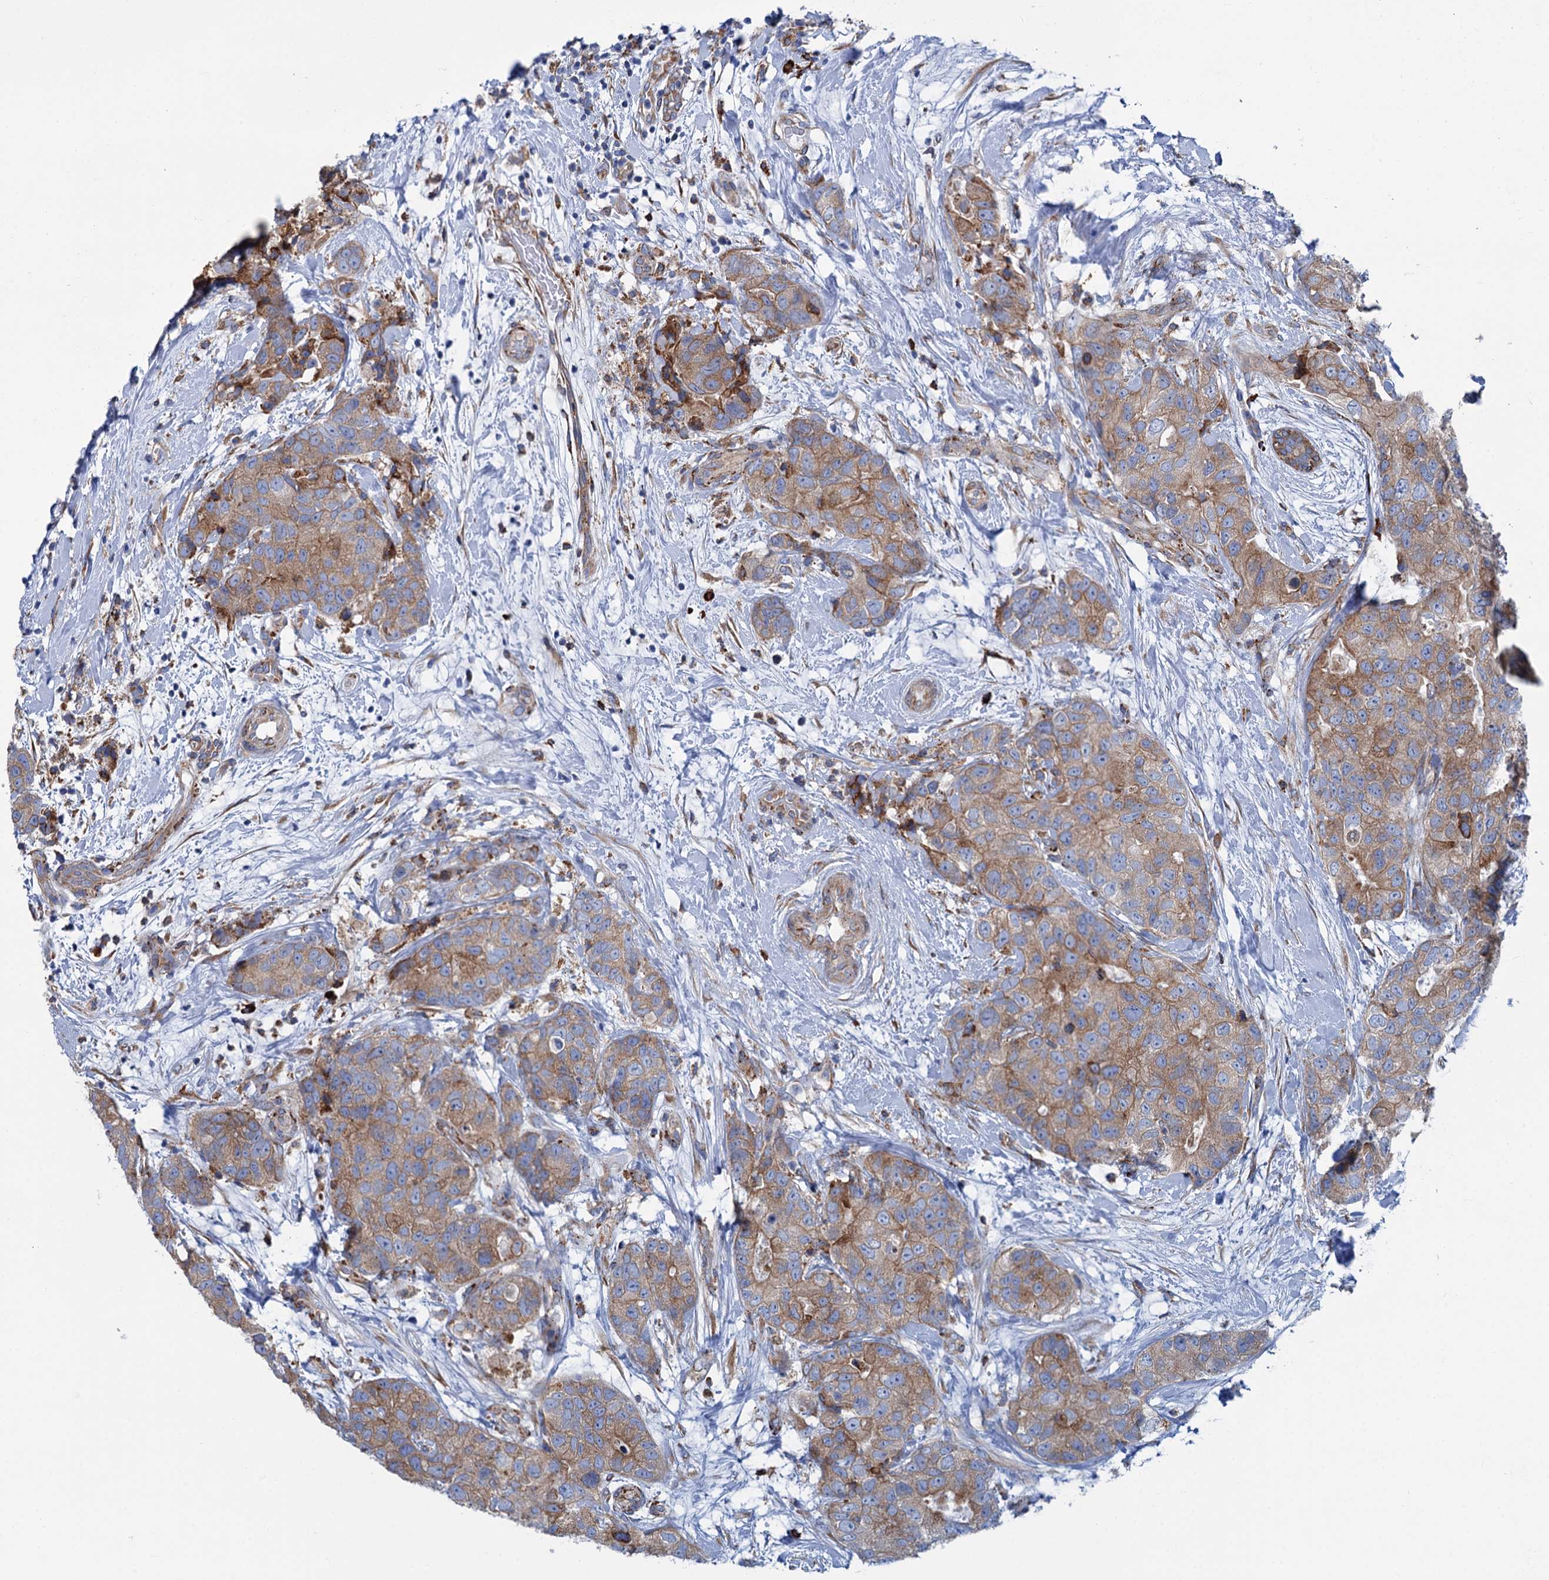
{"staining": {"intensity": "moderate", "quantity": ">75%", "location": "cytoplasmic/membranous"}, "tissue": "breast cancer", "cell_type": "Tumor cells", "image_type": "cancer", "snomed": [{"axis": "morphology", "description": "Duct carcinoma"}, {"axis": "topography", "description": "Breast"}], "caption": "An image of human breast cancer (invasive ductal carcinoma) stained for a protein demonstrates moderate cytoplasmic/membranous brown staining in tumor cells.", "gene": "SHE", "patient": {"sex": "female", "age": 62}}